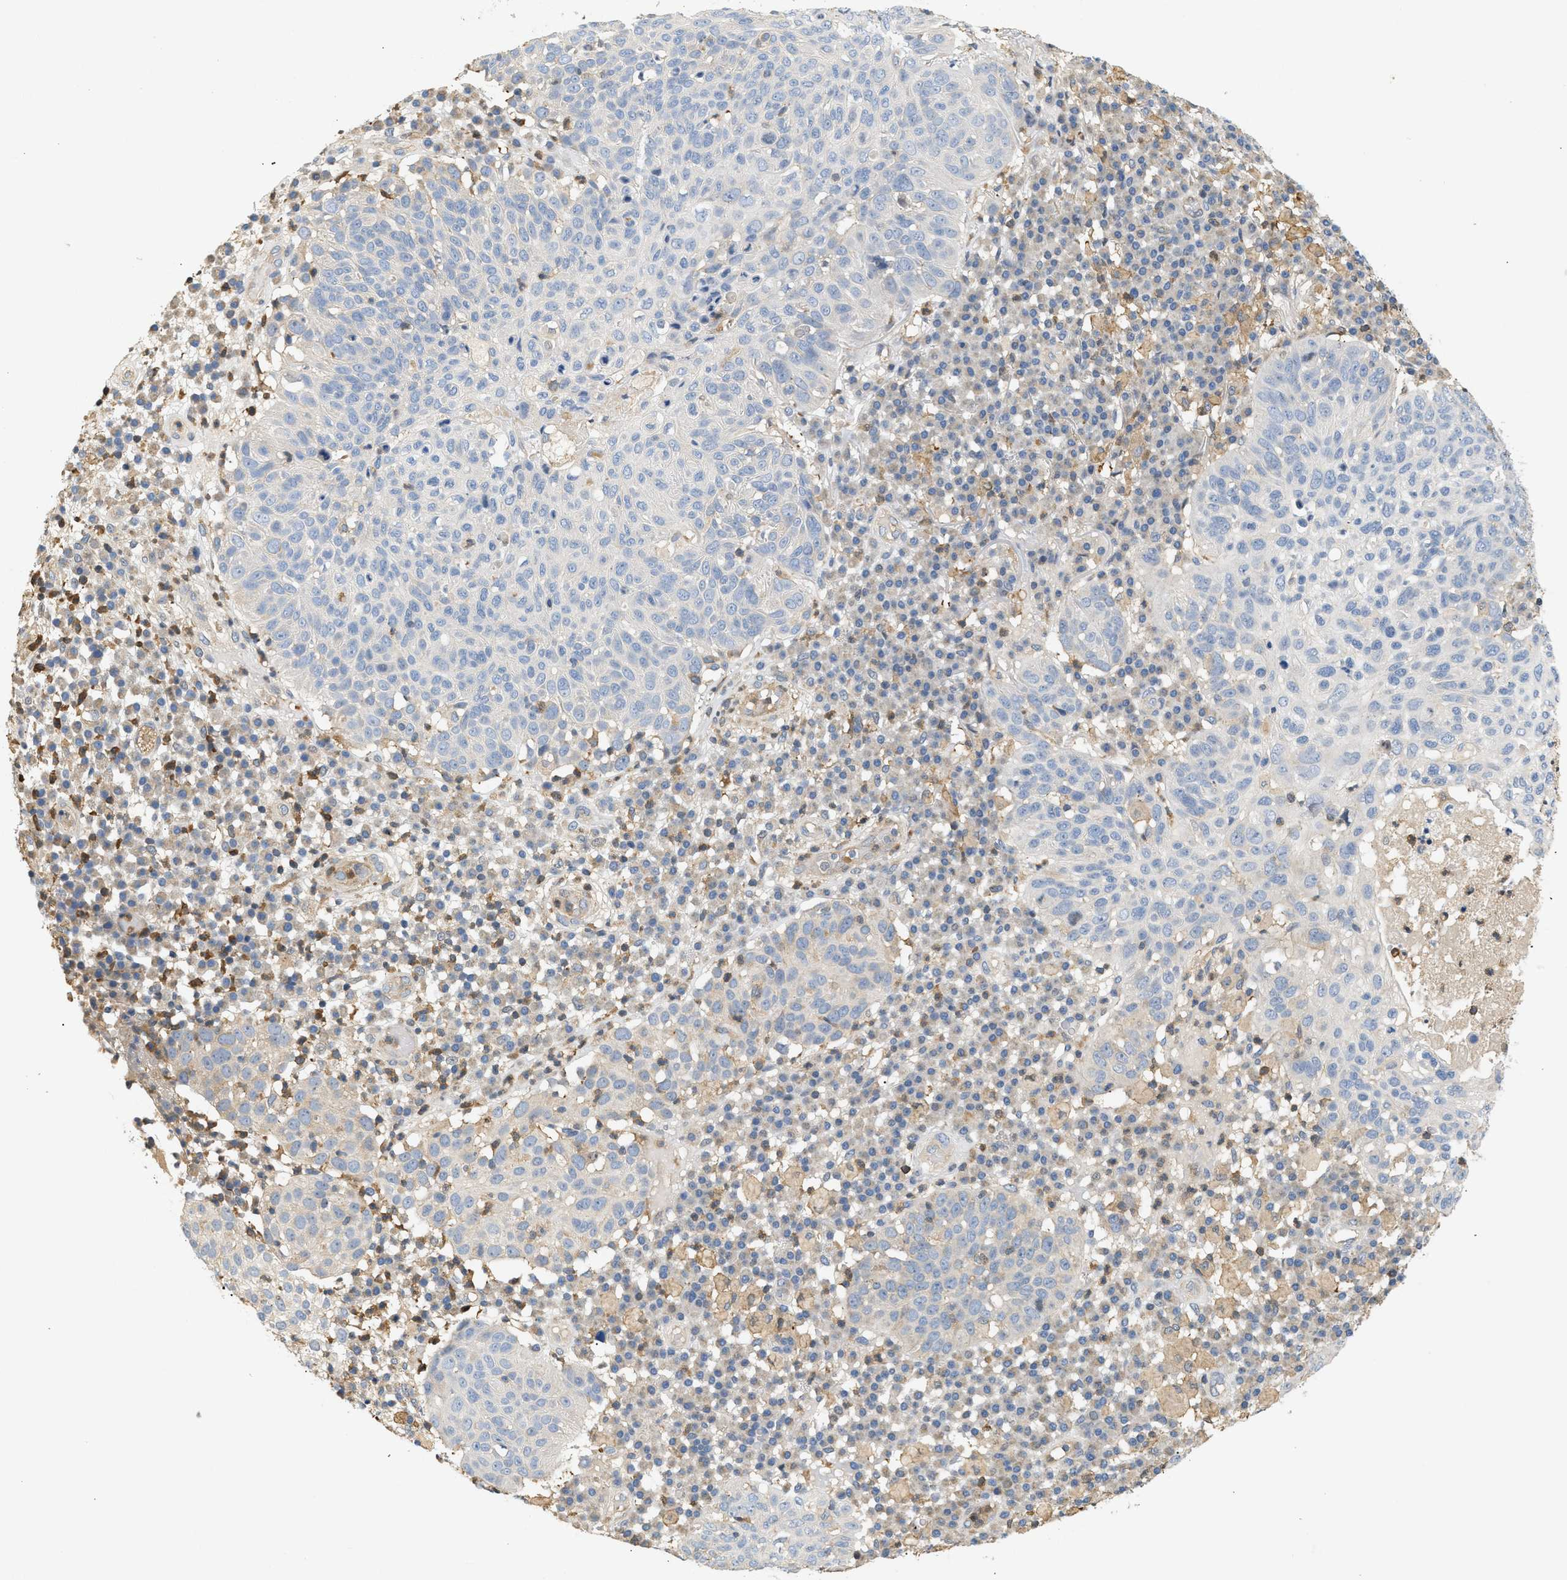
{"staining": {"intensity": "negative", "quantity": "none", "location": "none"}, "tissue": "skin cancer", "cell_type": "Tumor cells", "image_type": "cancer", "snomed": [{"axis": "morphology", "description": "Squamous cell carcinoma in situ, NOS"}, {"axis": "morphology", "description": "Squamous cell carcinoma, NOS"}, {"axis": "topography", "description": "Skin"}], "caption": "Immunohistochemistry (IHC) micrograph of neoplastic tissue: squamous cell carcinoma (skin) stained with DAB reveals no significant protein expression in tumor cells. (Stains: DAB immunohistochemistry (IHC) with hematoxylin counter stain, Microscopy: brightfield microscopy at high magnification).", "gene": "FARS2", "patient": {"sex": "male", "age": 93}}